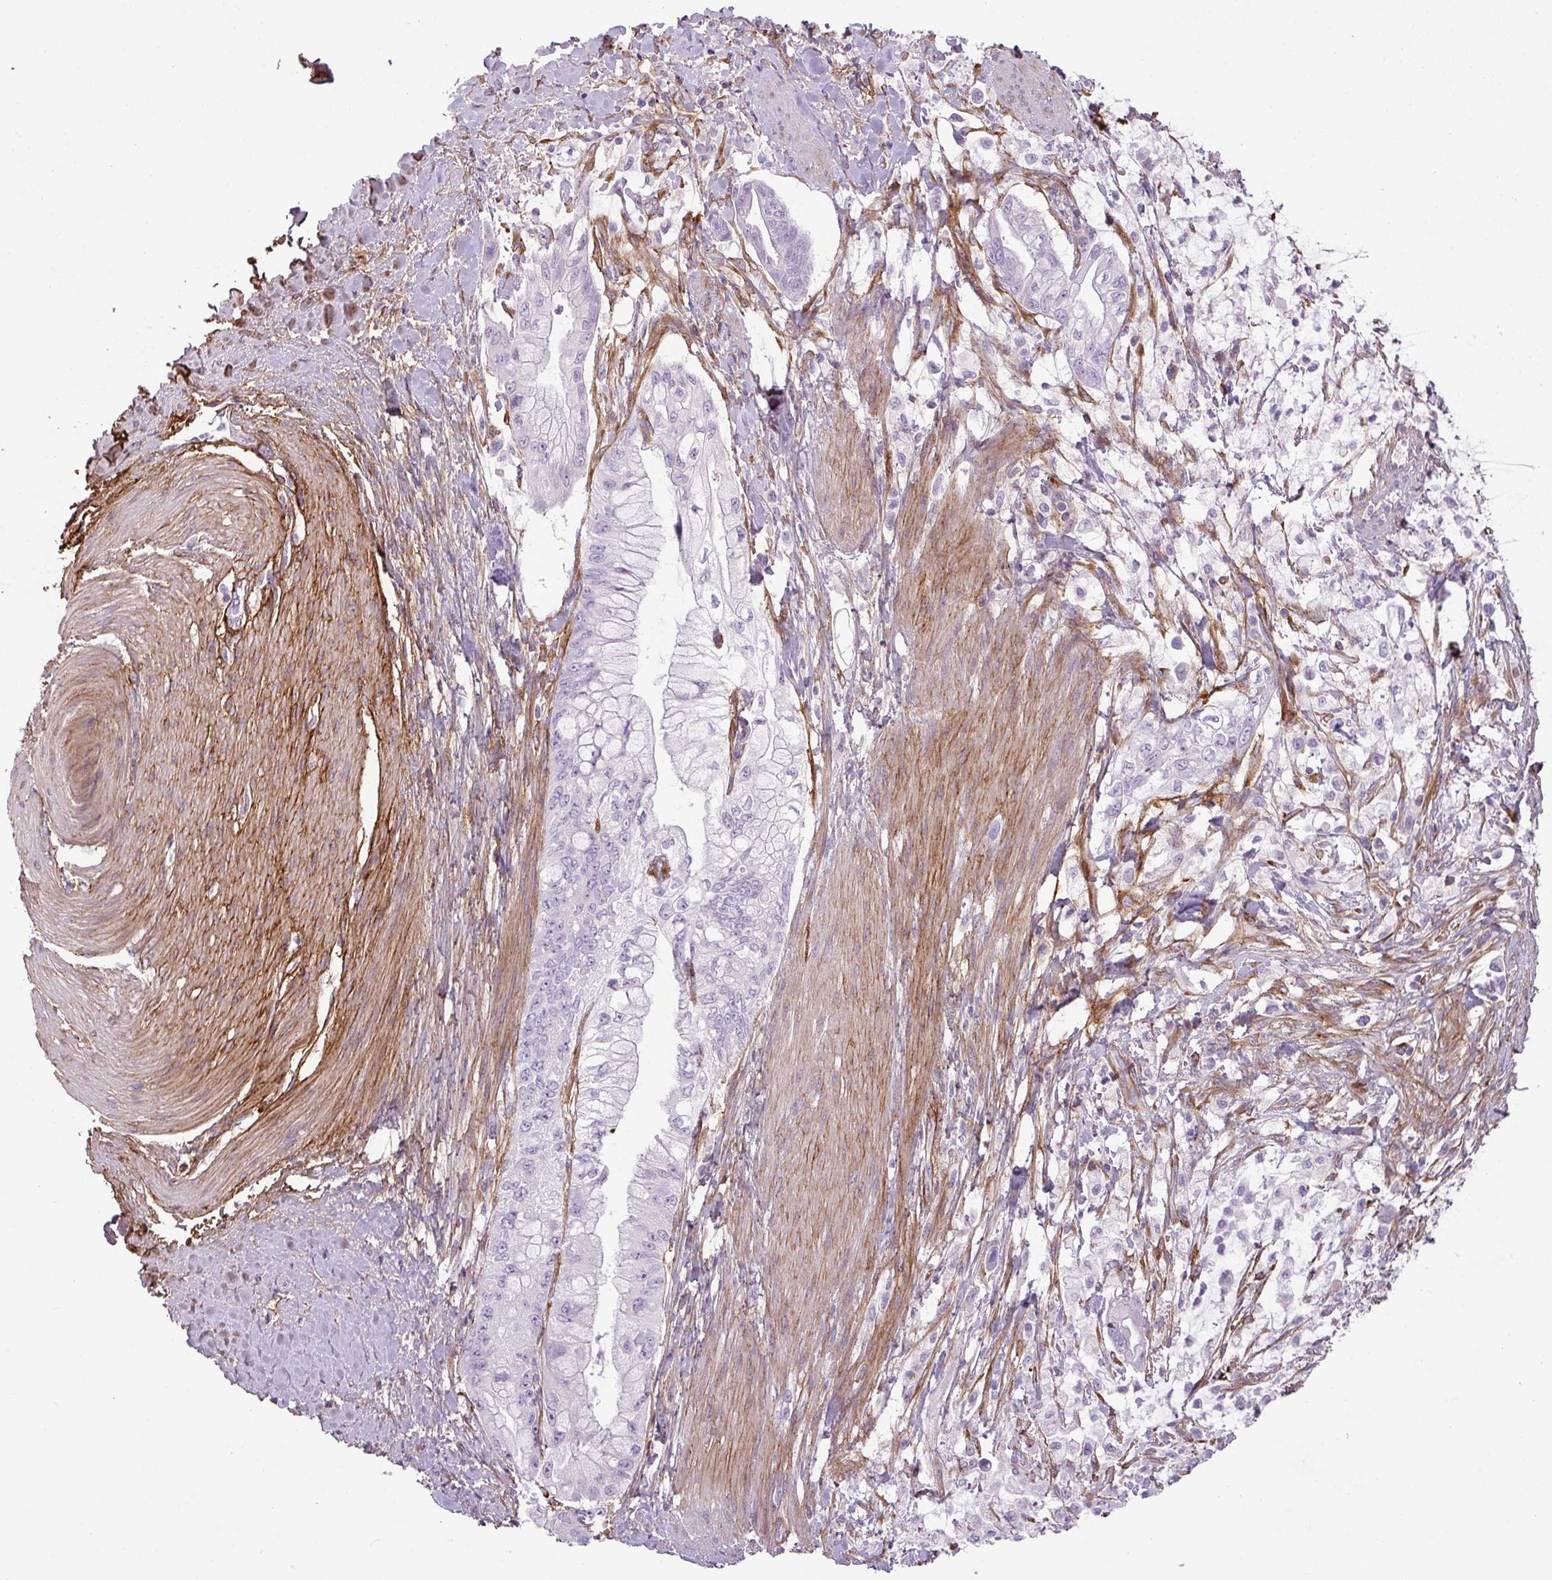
{"staining": {"intensity": "negative", "quantity": "none", "location": "none"}, "tissue": "pancreatic cancer", "cell_type": "Tumor cells", "image_type": "cancer", "snomed": [{"axis": "morphology", "description": "Adenocarcinoma, NOS"}, {"axis": "topography", "description": "Pancreas"}], "caption": "Immunohistochemical staining of human pancreatic cancer demonstrates no significant positivity in tumor cells.", "gene": "PARD6G", "patient": {"sex": "male", "age": 48}}